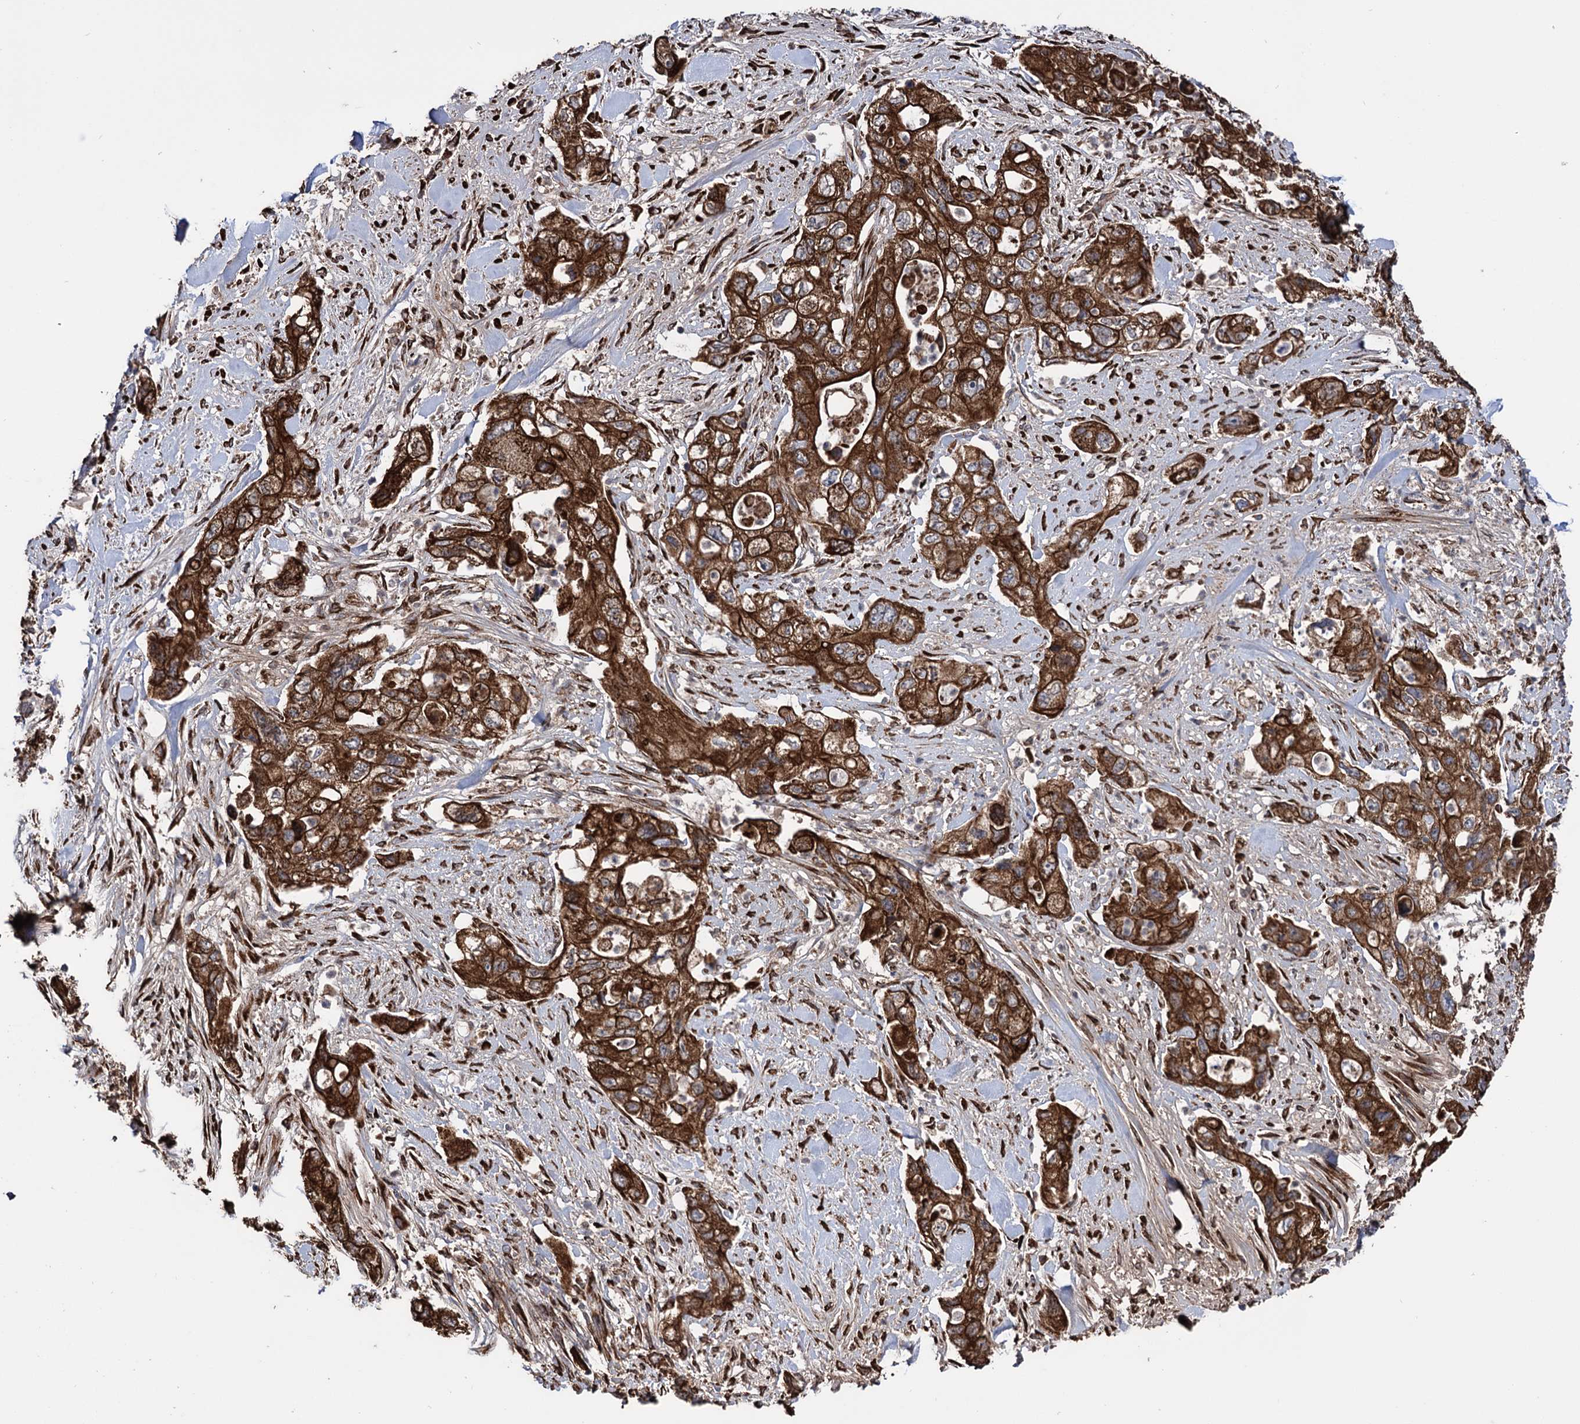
{"staining": {"intensity": "strong", "quantity": ">75%", "location": "cytoplasmic/membranous"}, "tissue": "pancreatic cancer", "cell_type": "Tumor cells", "image_type": "cancer", "snomed": [{"axis": "morphology", "description": "Adenocarcinoma, NOS"}, {"axis": "topography", "description": "Pancreas"}], "caption": "Adenocarcinoma (pancreatic) tissue reveals strong cytoplasmic/membranous positivity in approximately >75% of tumor cells", "gene": "CDAN1", "patient": {"sex": "female", "age": 73}}